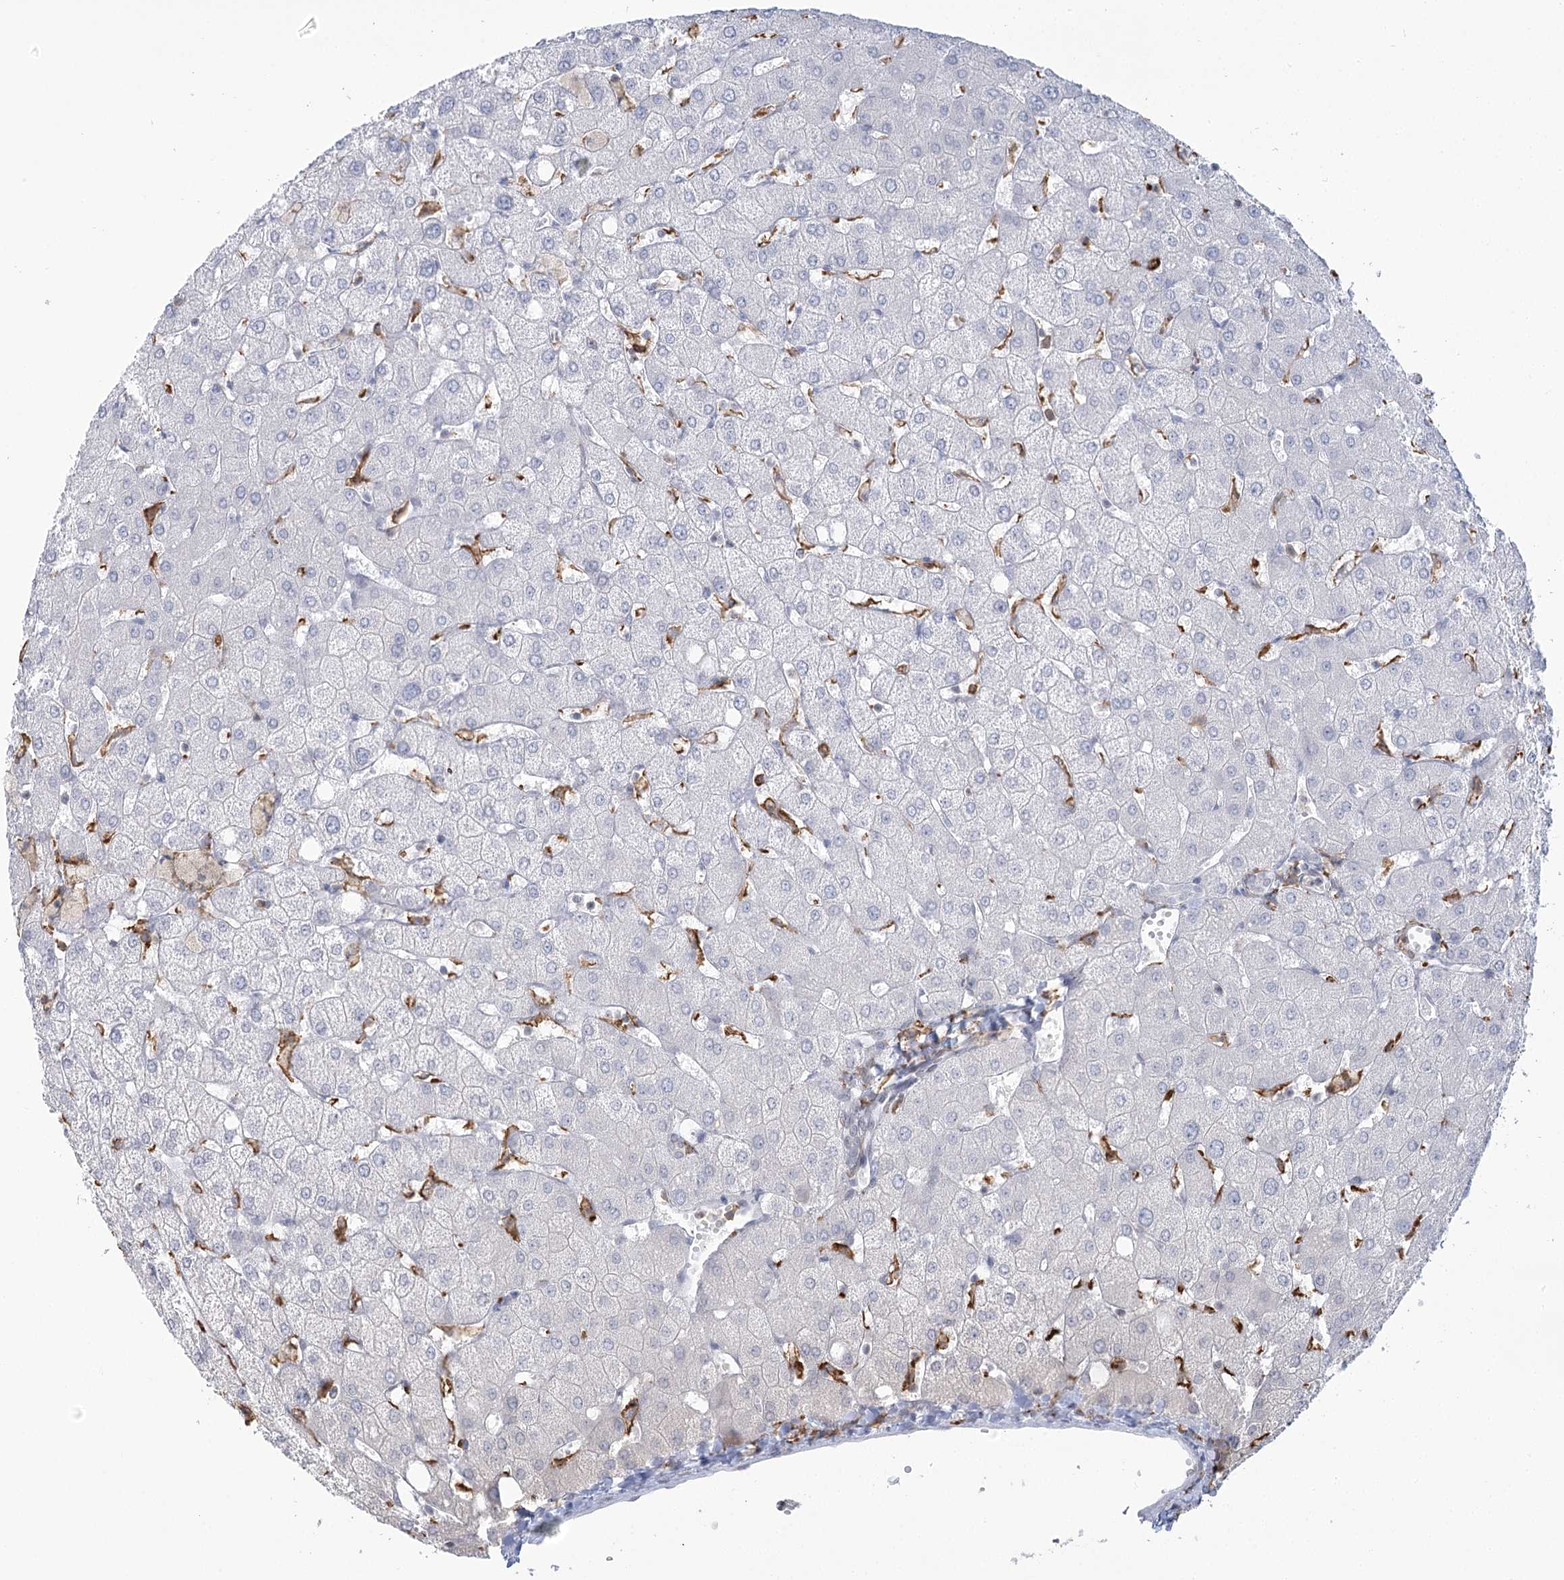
{"staining": {"intensity": "negative", "quantity": "none", "location": "none"}, "tissue": "liver", "cell_type": "Cholangiocytes", "image_type": "normal", "snomed": [{"axis": "morphology", "description": "Normal tissue, NOS"}, {"axis": "topography", "description": "Liver"}], "caption": "Immunohistochemical staining of normal human liver reveals no significant expression in cholangiocytes. (DAB immunohistochemistry visualized using brightfield microscopy, high magnification).", "gene": "C11orf1", "patient": {"sex": "female", "age": 54}}